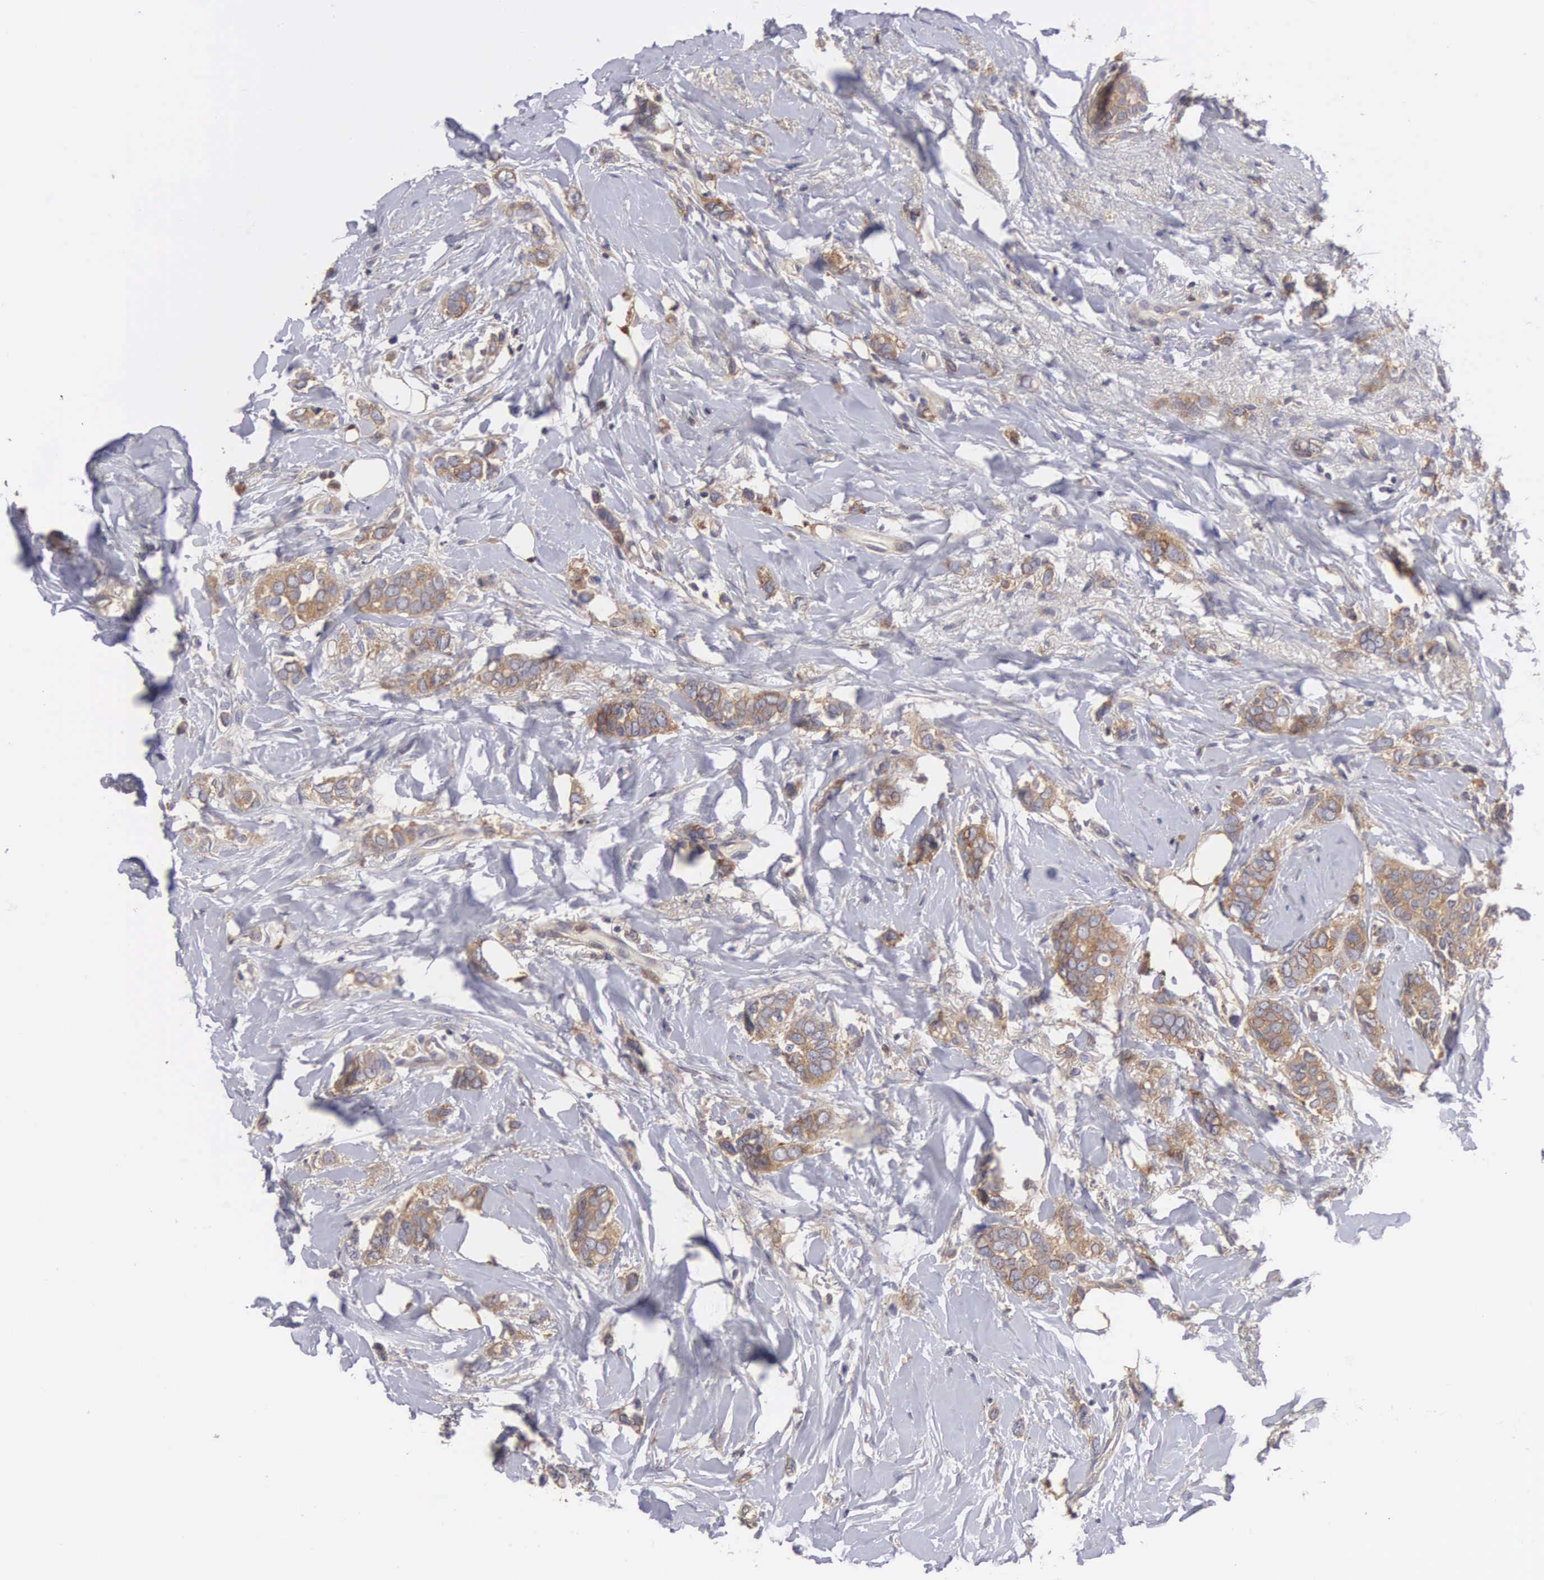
{"staining": {"intensity": "moderate", "quantity": ">75%", "location": "cytoplasmic/membranous"}, "tissue": "breast cancer", "cell_type": "Tumor cells", "image_type": "cancer", "snomed": [{"axis": "morphology", "description": "Duct carcinoma"}, {"axis": "topography", "description": "Breast"}], "caption": "Breast cancer tissue reveals moderate cytoplasmic/membranous staining in about >75% of tumor cells", "gene": "GRIPAP1", "patient": {"sex": "female", "age": 72}}